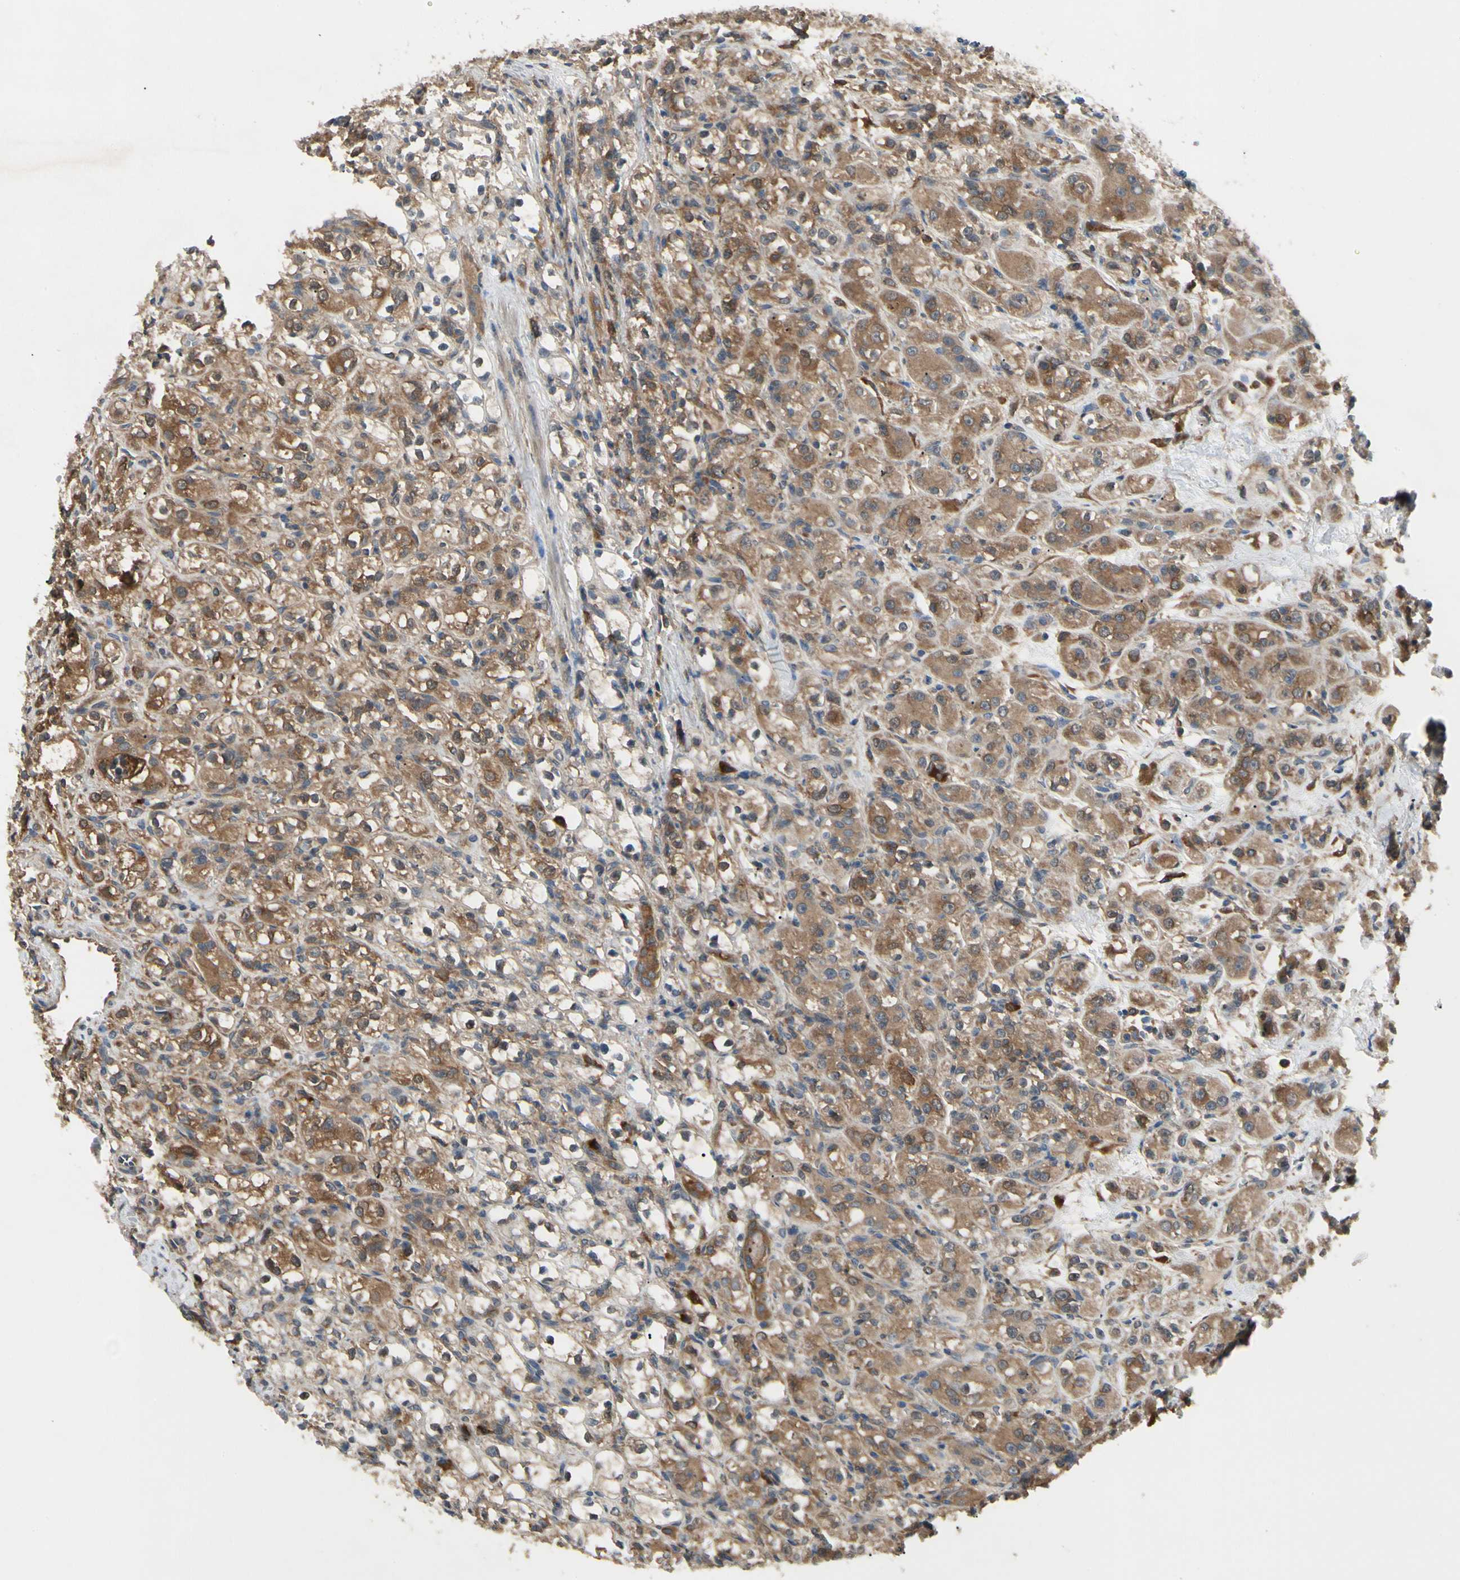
{"staining": {"intensity": "moderate", "quantity": ">75%", "location": "cytoplasmic/membranous"}, "tissue": "renal cancer", "cell_type": "Tumor cells", "image_type": "cancer", "snomed": [{"axis": "morphology", "description": "Normal tissue, NOS"}, {"axis": "morphology", "description": "Adenocarcinoma, NOS"}, {"axis": "topography", "description": "Kidney"}], "caption": "Tumor cells reveal moderate cytoplasmic/membranous positivity in about >75% of cells in renal cancer.", "gene": "NME1-NME2", "patient": {"sex": "male", "age": 61}}